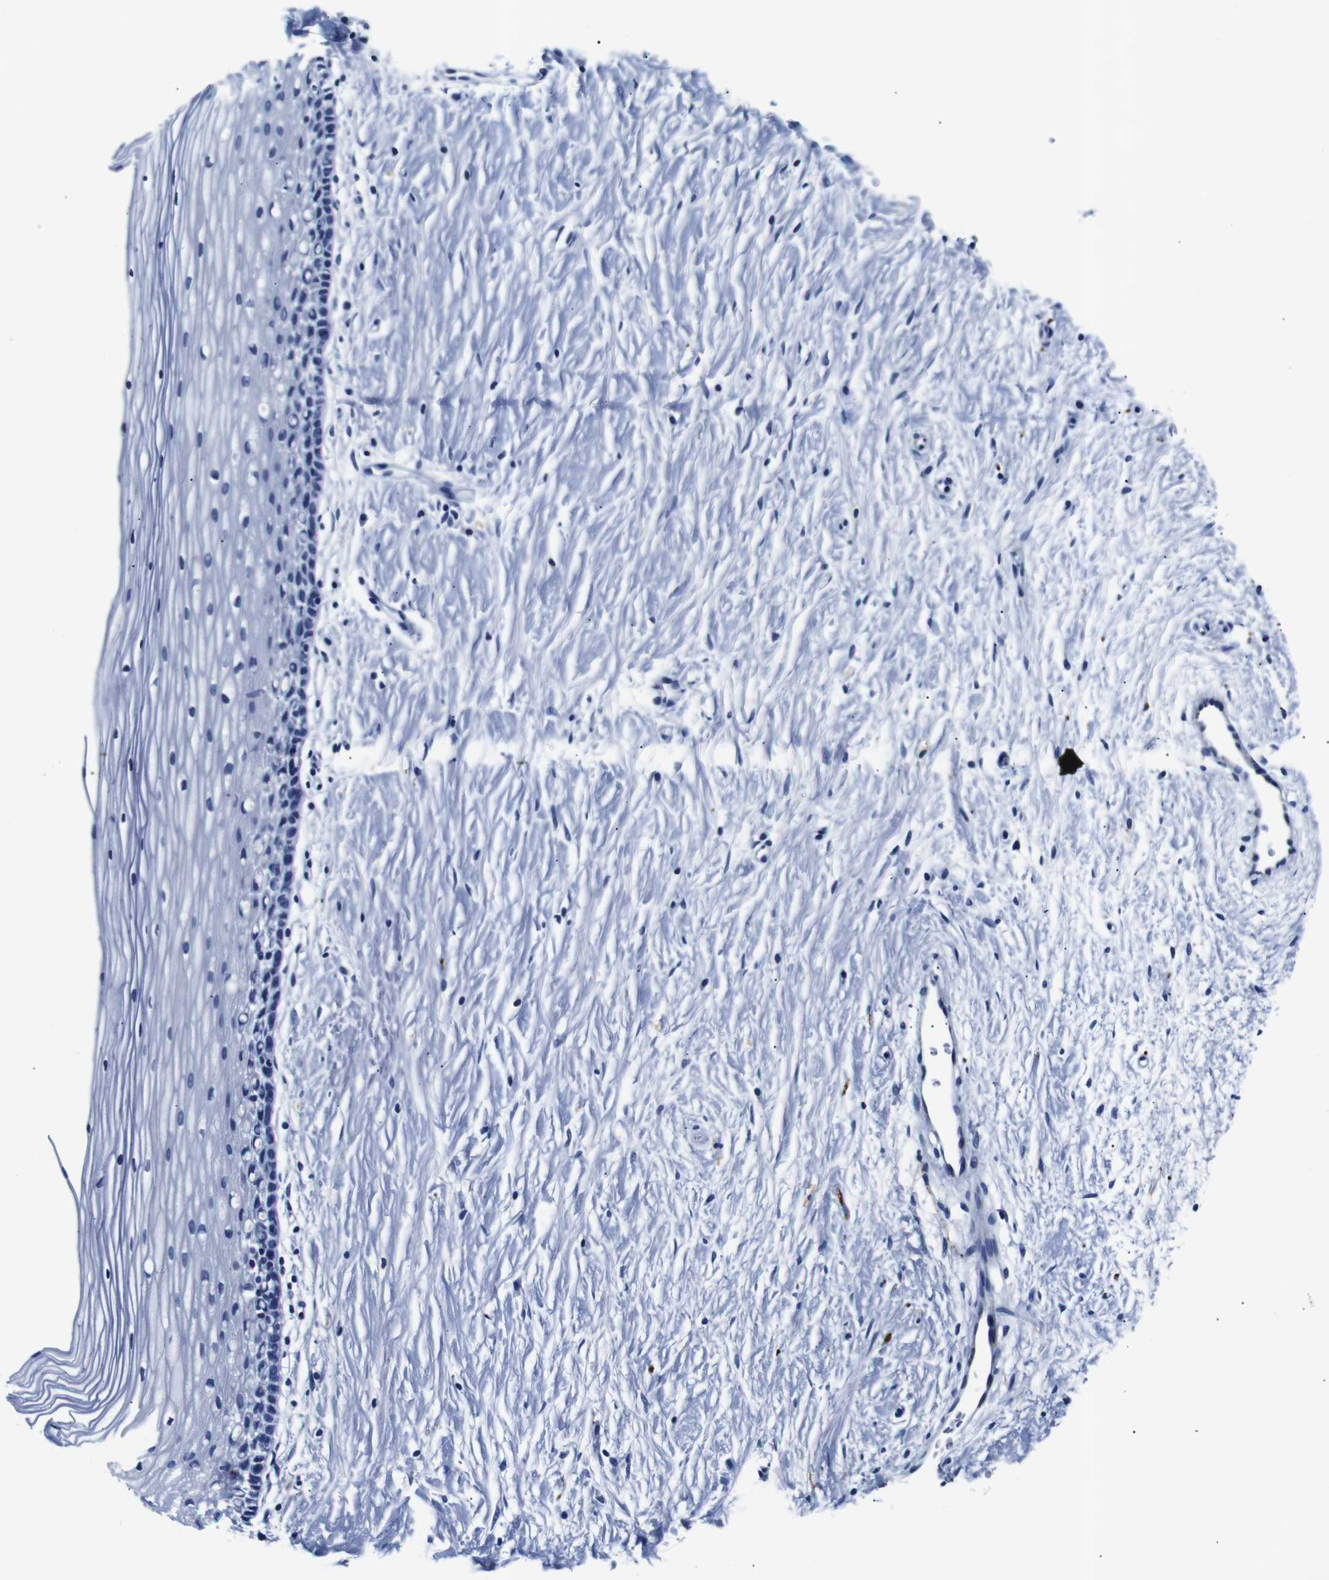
{"staining": {"intensity": "negative", "quantity": "none", "location": "none"}, "tissue": "cervix", "cell_type": "Glandular cells", "image_type": "normal", "snomed": [{"axis": "morphology", "description": "Normal tissue, NOS"}, {"axis": "topography", "description": "Cervix"}], "caption": "Immunohistochemical staining of unremarkable cervix displays no significant positivity in glandular cells. The staining was performed using DAB (3,3'-diaminobenzidine) to visualize the protein expression in brown, while the nuclei were stained in blue with hematoxylin (Magnification: 20x).", "gene": "GAP43", "patient": {"sex": "female", "age": 39}}